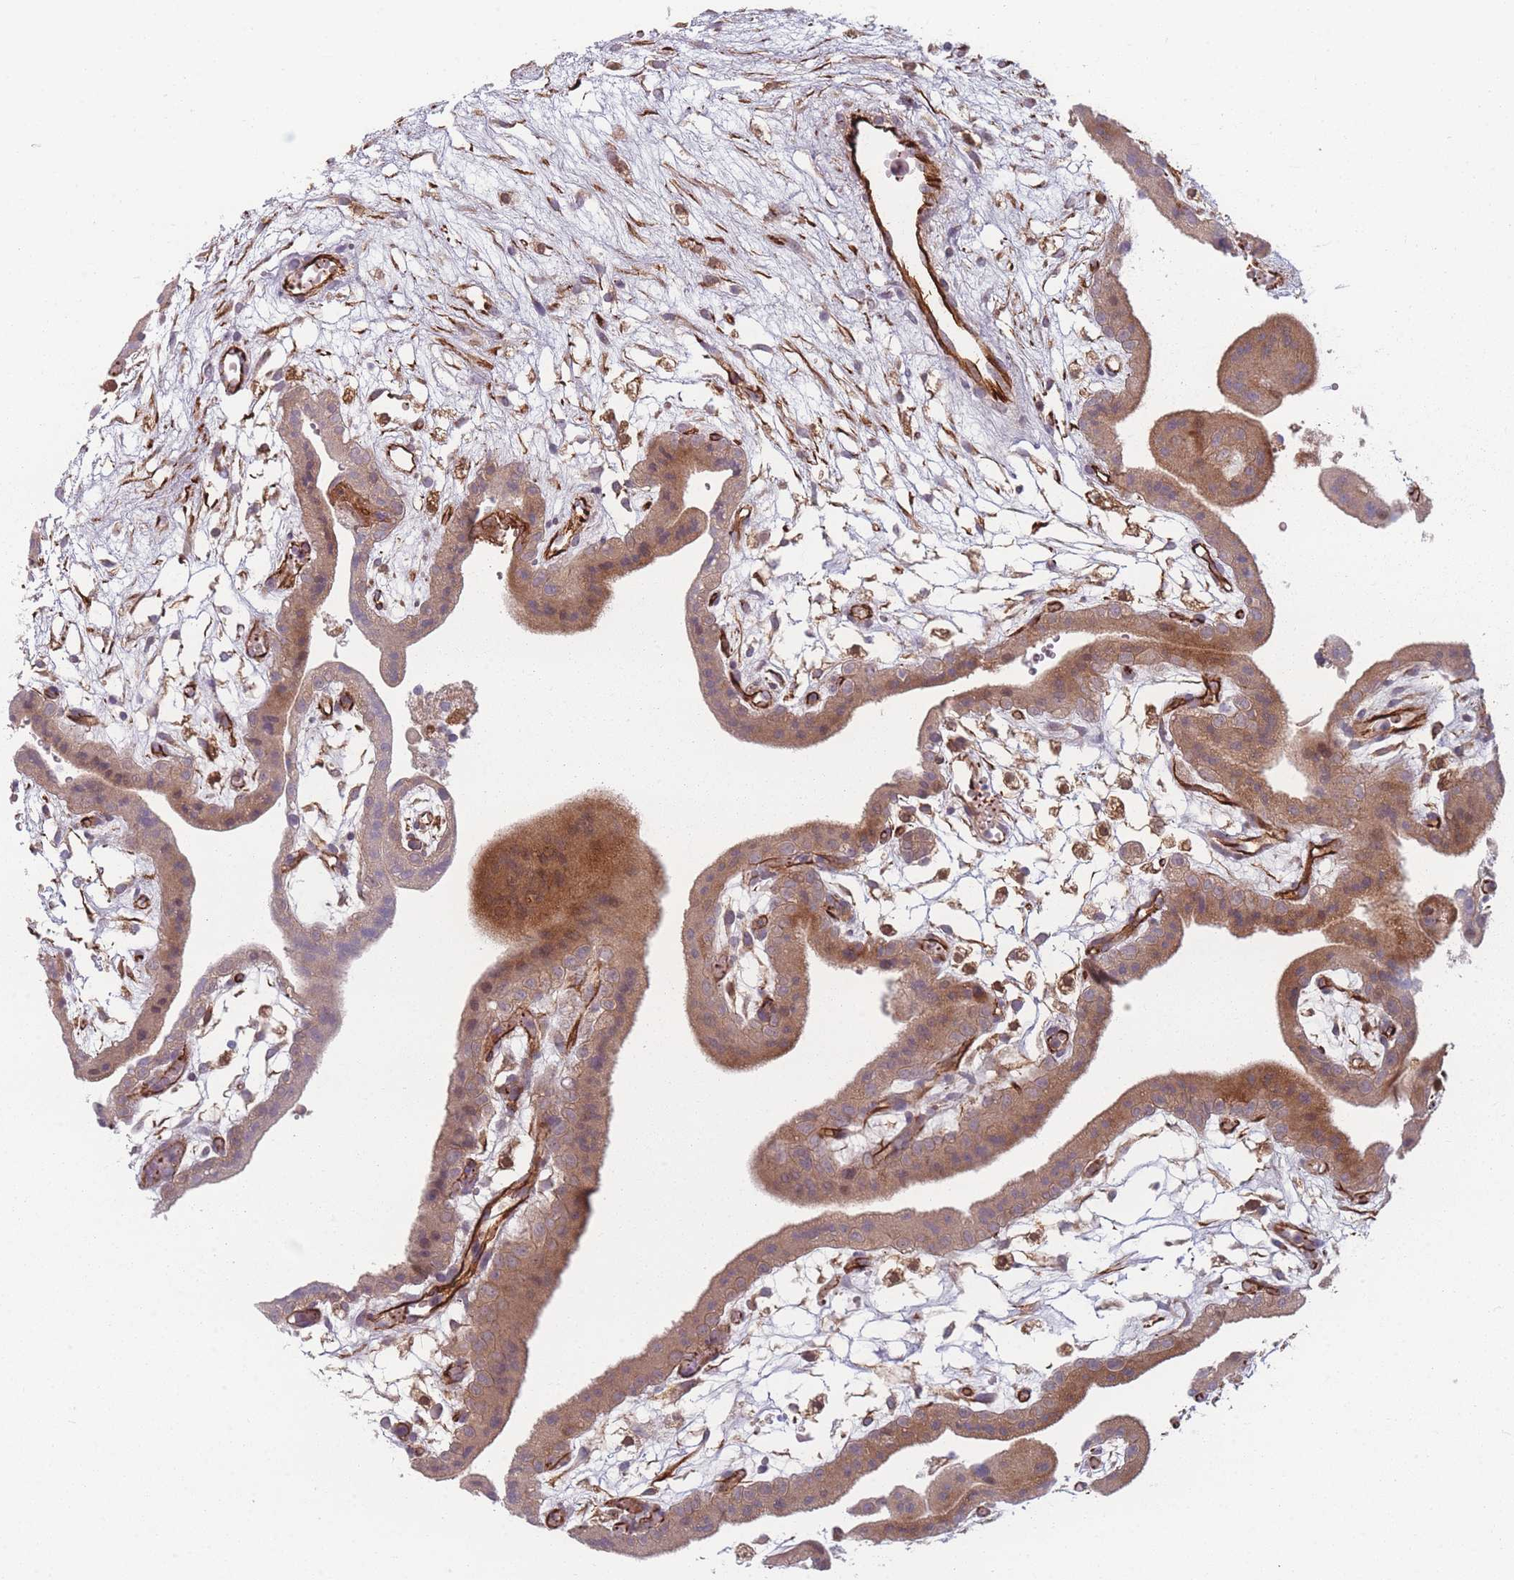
{"staining": {"intensity": "moderate", "quantity": ">75%", "location": "cytoplasmic/membranous"}, "tissue": "placenta", "cell_type": "Trophoblastic cells", "image_type": "normal", "snomed": [{"axis": "morphology", "description": "Normal tissue, NOS"}, {"axis": "topography", "description": "Placenta"}], "caption": "Brown immunohistochemical staining in benign human placenta reveals moderate cytoplasmic/membranous positivity in about >75% of trophoblastic cells.", "gene": "EEF1AKMT2", "patient": {"sex": "female", "age": 18}}